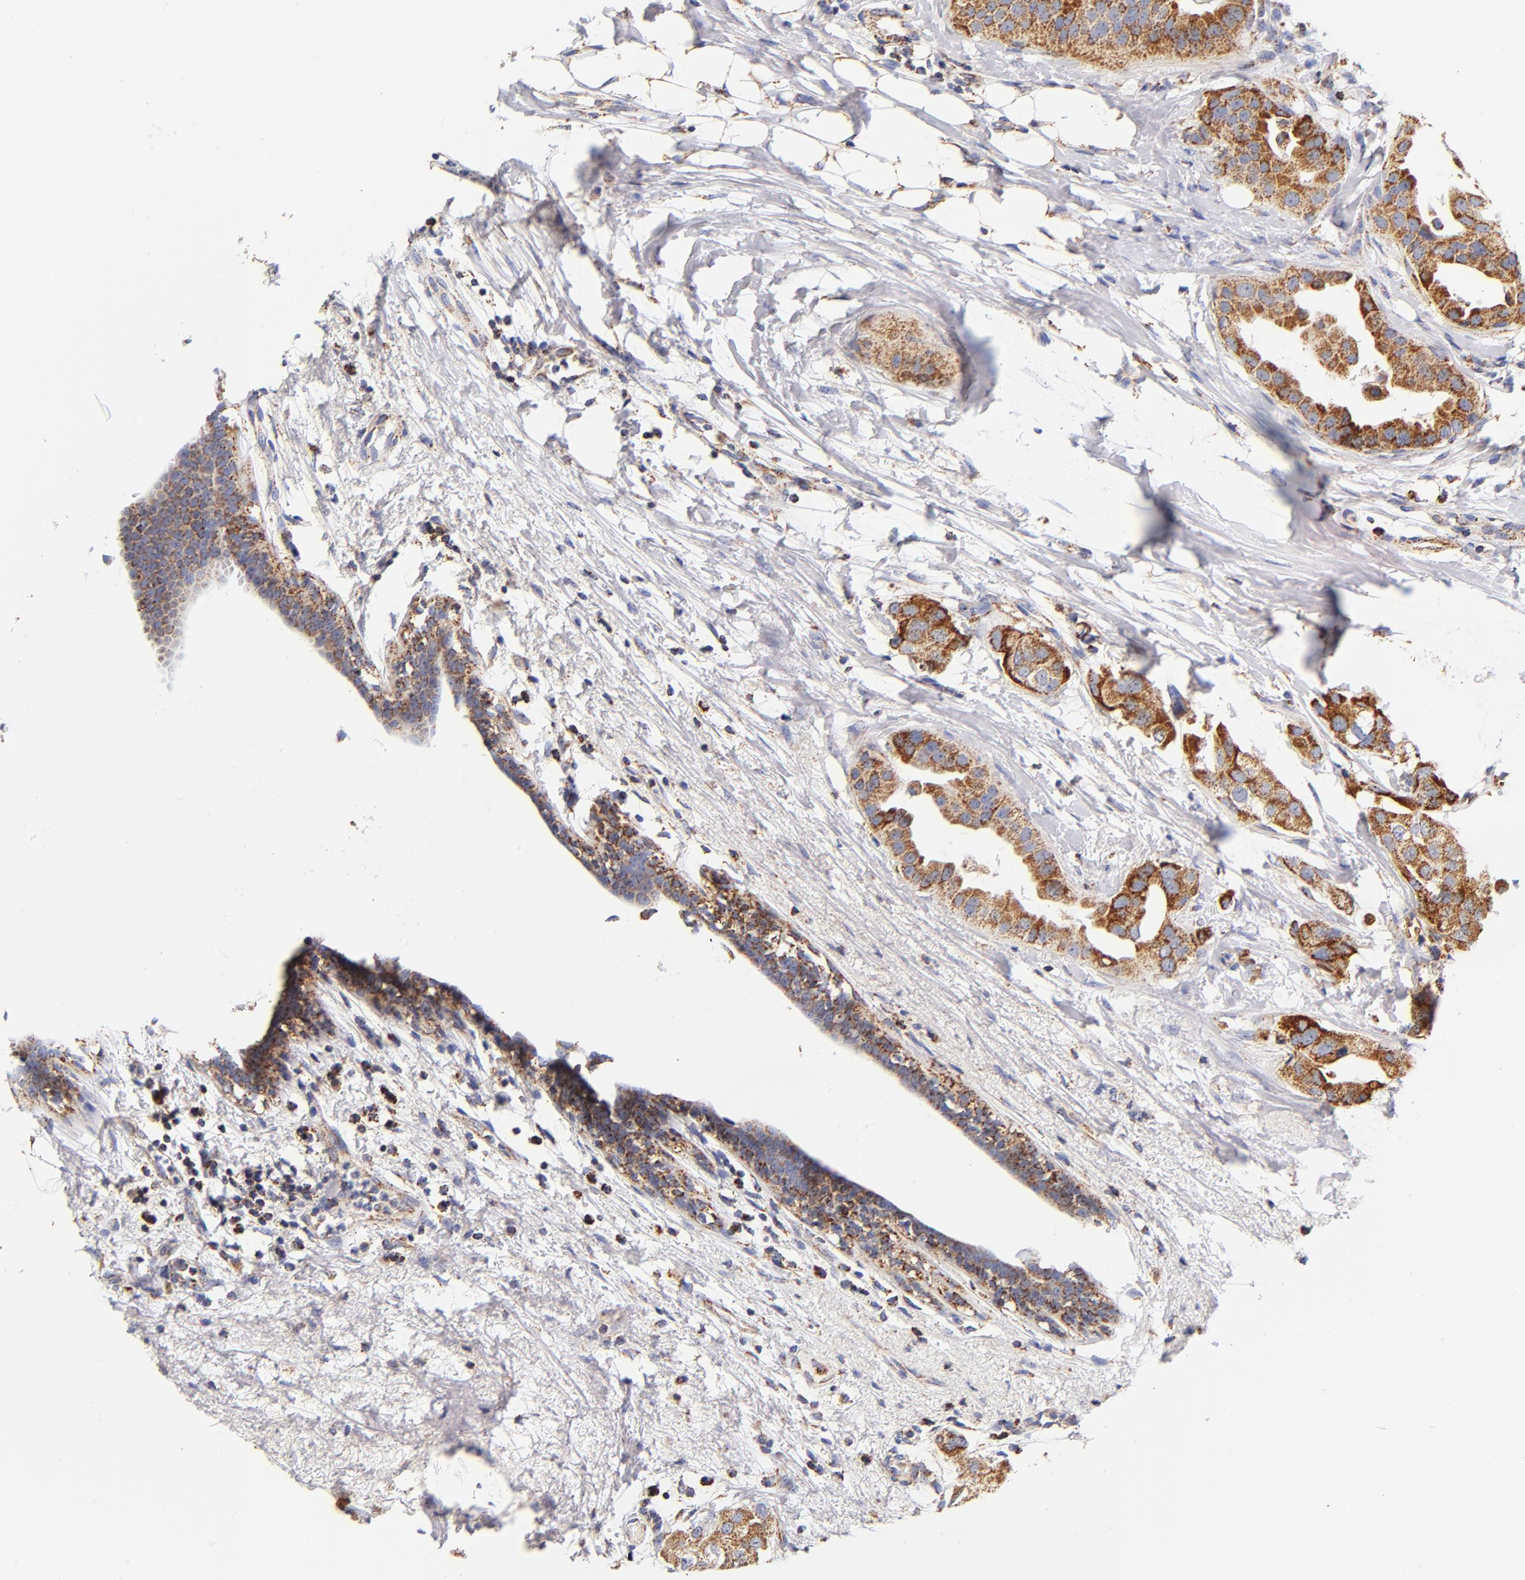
{"staining": {"intensity": "strong", "quantity": ">75%", "location": "cytoplasmic/membranous"}, "tissue": "breast cancer", "cell_type": "Tumor cells", "image_type": "cancer", "snomed": [{"axis": "morphology", "description": "Duct carcinoma"}, {"axis": "topography", "description": "Breast"}], "caption": "Immunohistochemistry photomicrograph of neoplastic tissue: breast cancer (invasive ductal carcinoma) stained using IHC exhibits high levels of strong protein expression localized specifically in the cytoplasmic/membranous of tumor cells, appearing as a cytoplasmic/membranous brown color.", "gene": "ECHS1", "patient": {"sex": "female", "age": 40}}